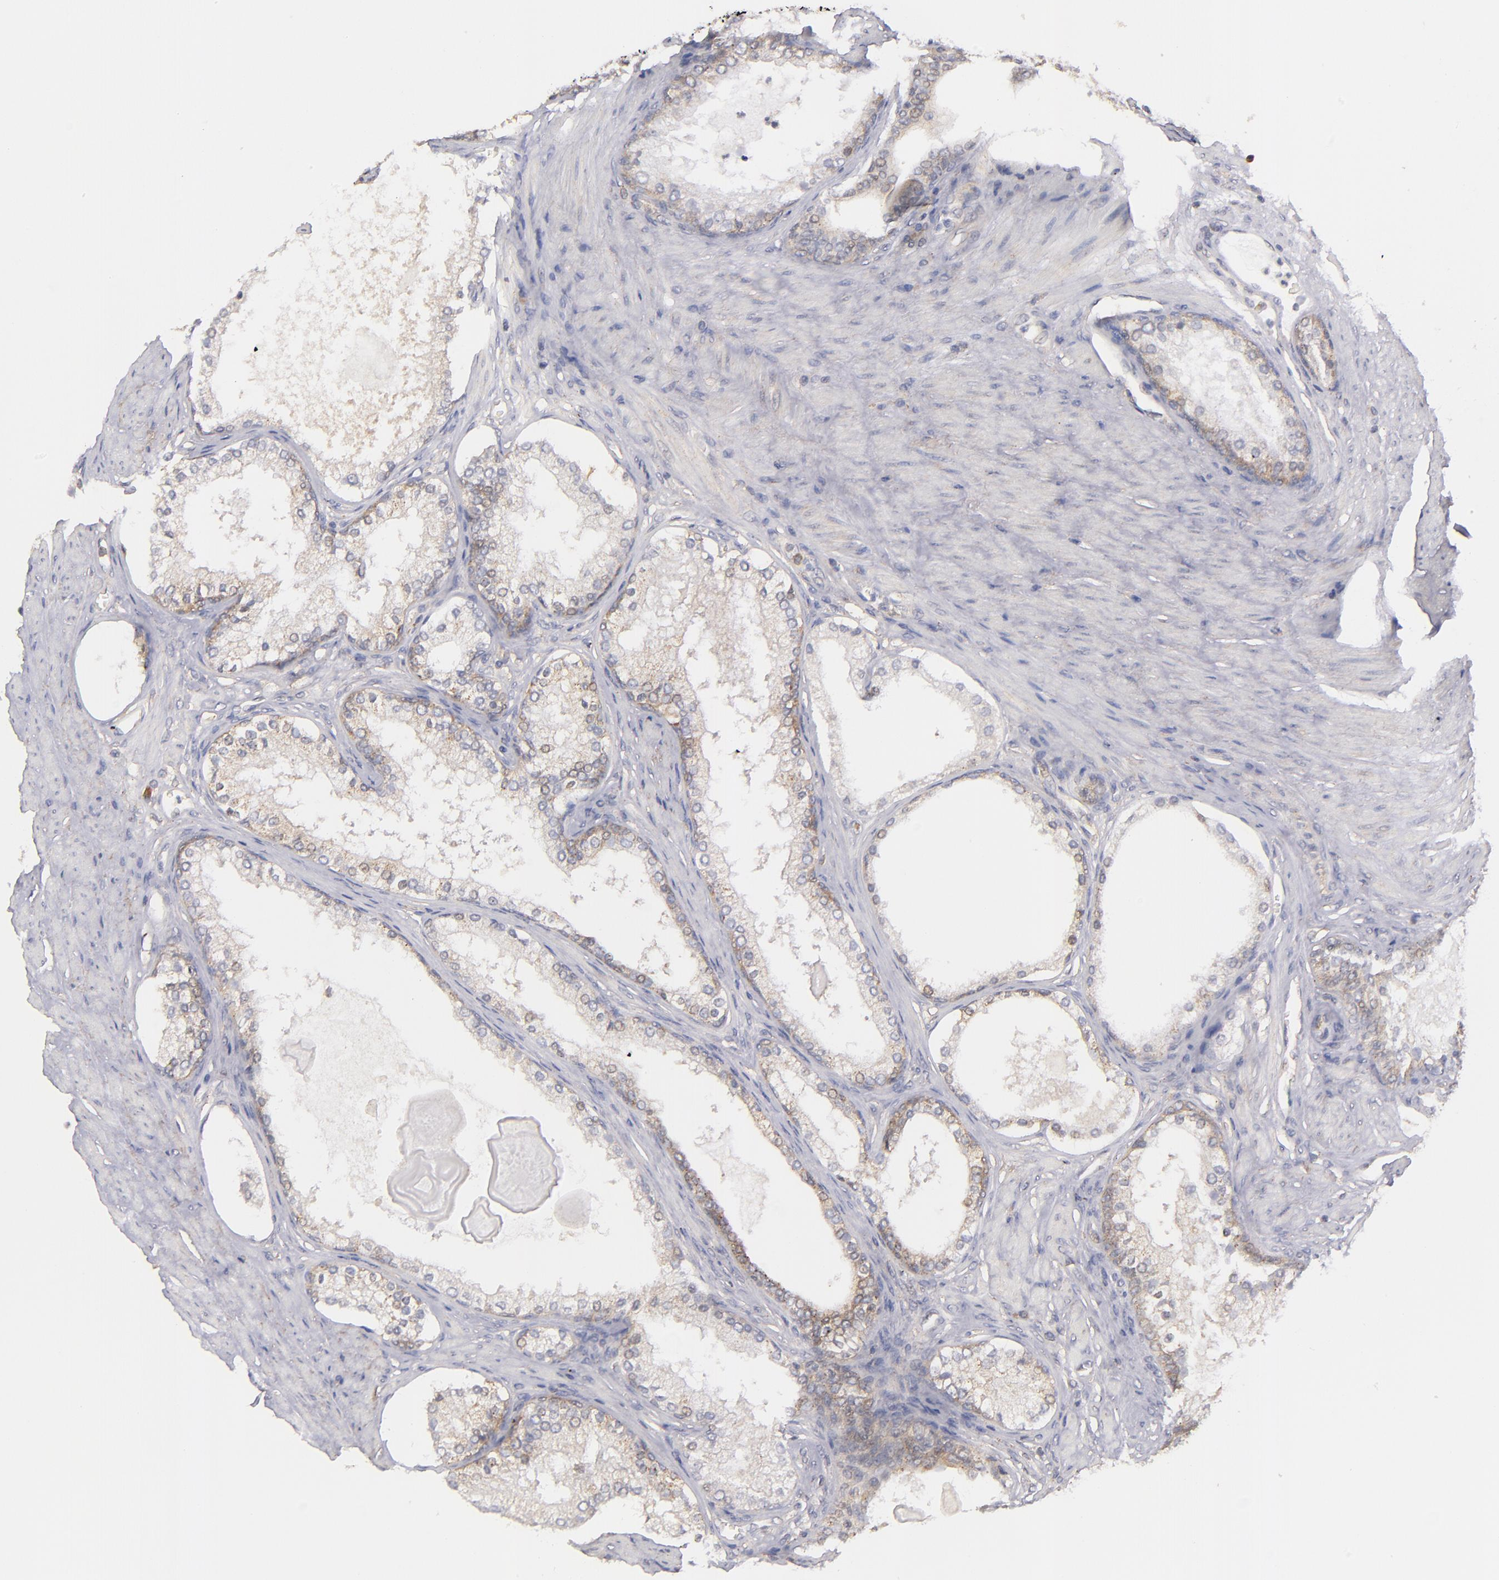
{"staining": {"intensity": "moderate", "quantity": ">75%", "location": "cytoplasmic/membranous"}, "tissue": "prostate cancer", "cell_type": "Tumor cells", "image_type": "cancer", "snomed": [{"axis": "morphology", "description": "Adenocarcinoma, Medium grade"}, {"axis": "topography", "description": "Prostate"}], "caption": "Human prostate medium-grade adenocarcinoma stained for a protein (brown) exhibits moderate cytoplasmic/membranous positive positivity in approximately >75% of tumor cells.", "gene": "ZFYVE1", "patient": {"sex": "male", "age": 72}}